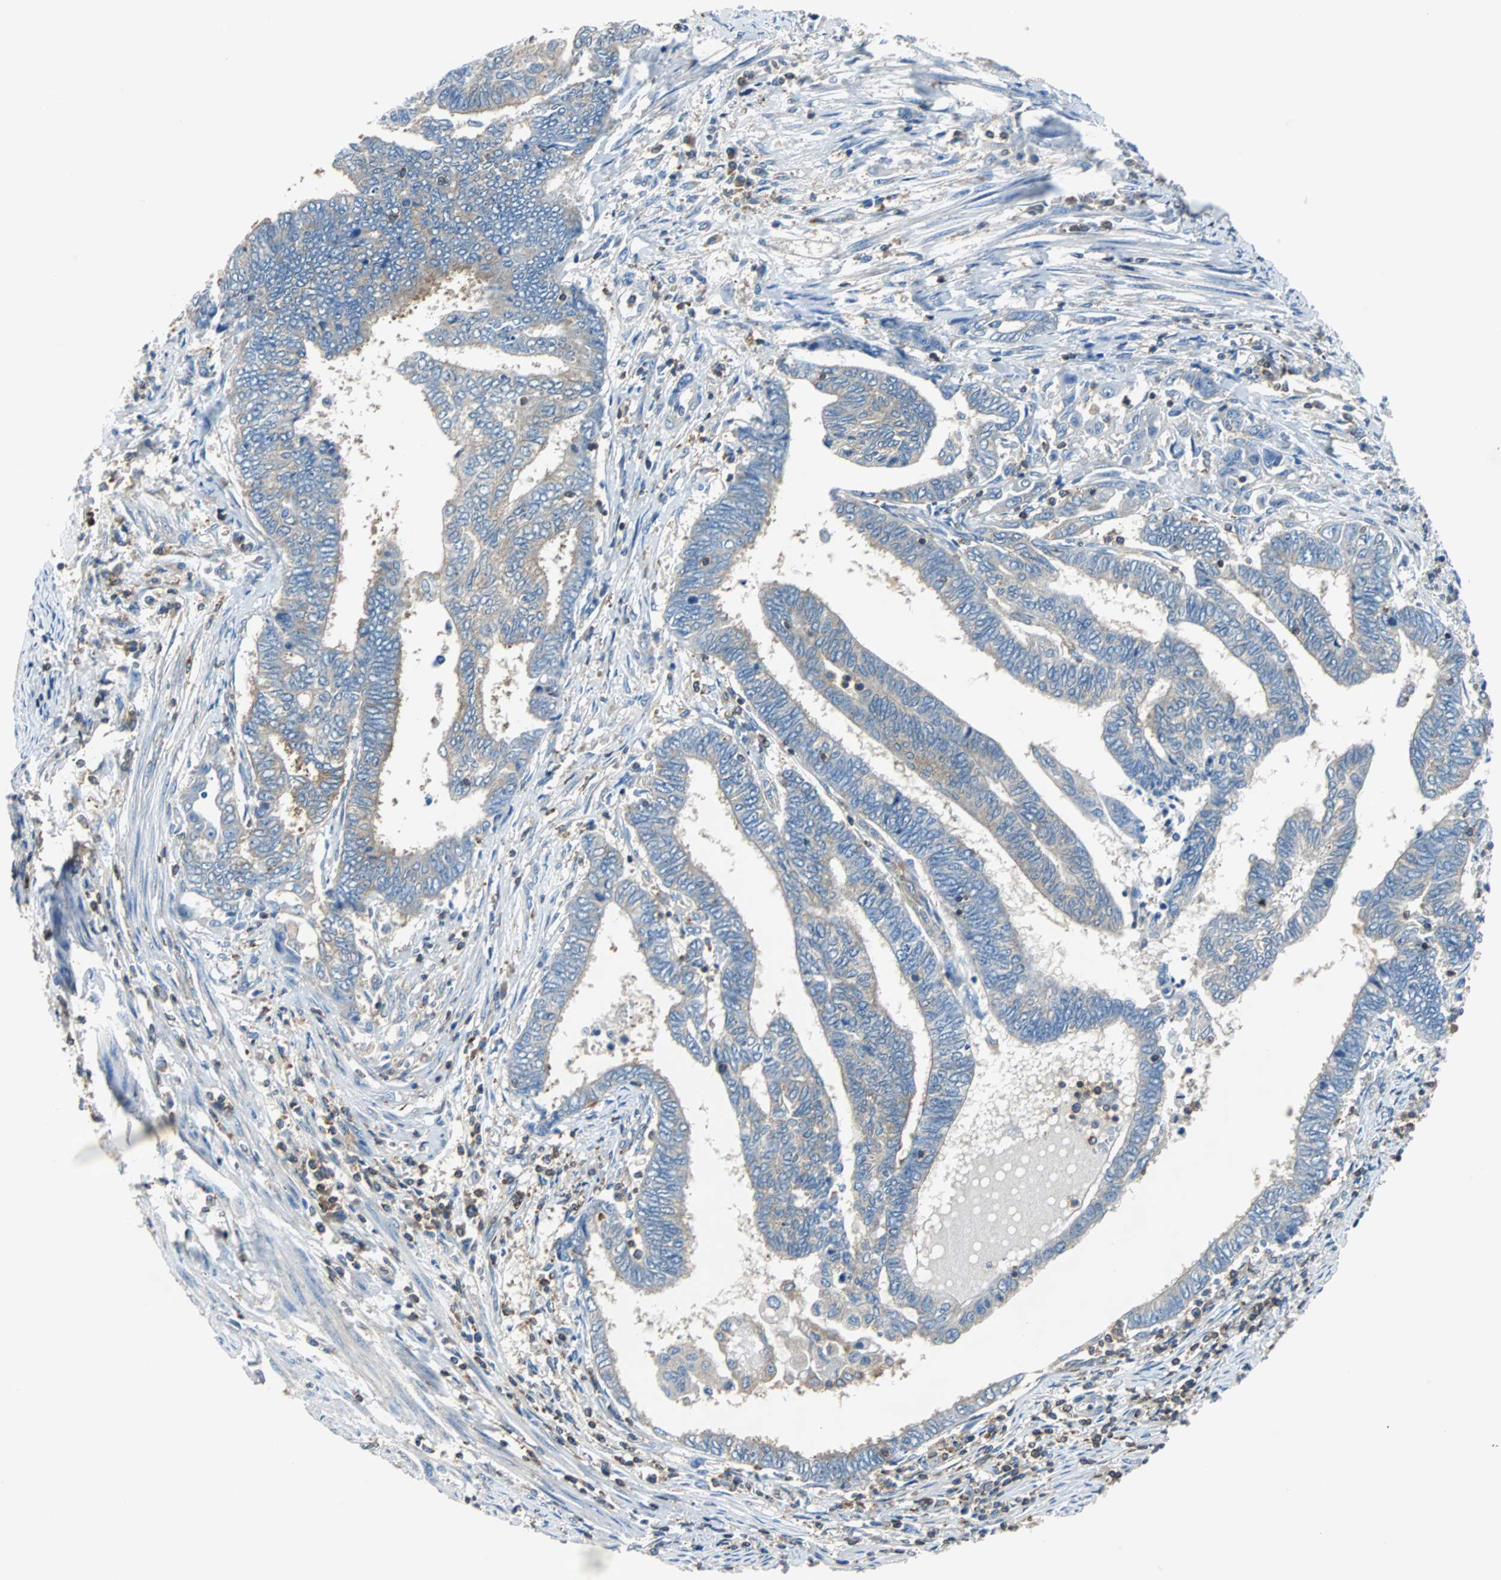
{"staining": {"intensity": "weak", "quantity": "<25%", "location": "cytoplasmic/membranous"}, "tissue": "endometrial cancer", "cell_type": "Tumor cells", "image_type": "cancer", "snomed": [{"axis": "morphology", "description": "Adenocarcinoma, NOS"}, {"axis": "topography", "description": "Uterus"}, {"axis": "topography", "description": "Endometrium"}], "caption": "Tumor cells show no significant protein positivity in endometrial cancer. Brightfield microscopy of immunohistochemistry (IHC) stained with DAB (brown) and hematoxylin (blue), captured at high magnification.", "gene": "TSC22D4", "patient": {"sex": "female", "age": 70}}